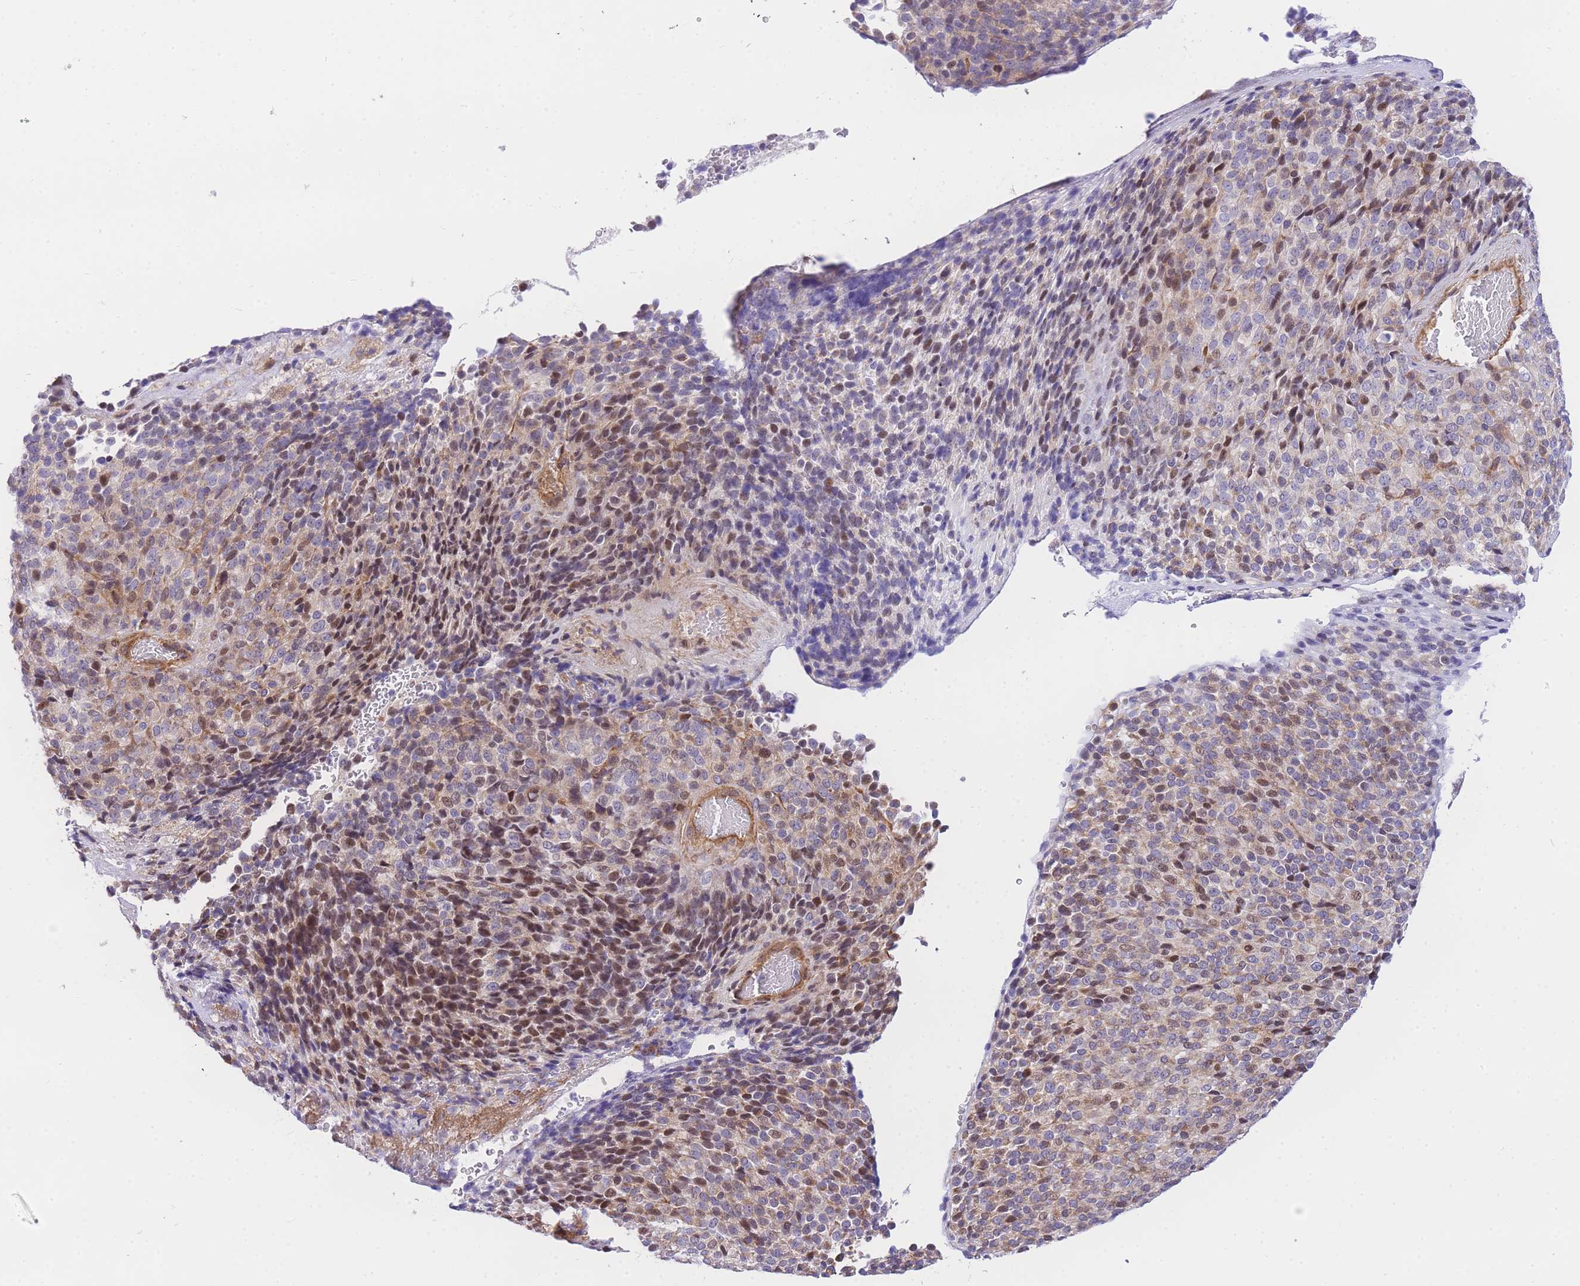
{"staining": {"intensity": "moderate", "quantity": "25%-75%", "location": "cytoplasmic/membranous,nuclear"}, "tissue": "melanoma", "cell_type": "Tumor cells", "image_type": "cancer", "snomed": [{"axis": "morphology", "description": "Malignant melanoma, Metastatic site"}, {"axis": "topography", "description": "Brain"}], "caption": "This is an image of IHC staining of malignant melanoma (metastatic site), which shows moderate staining in the cytoplasmic/membranous and nuclear of tumor cells.", "gene": "S100PBP", "patient": {"sex": "female", "age": 56}}